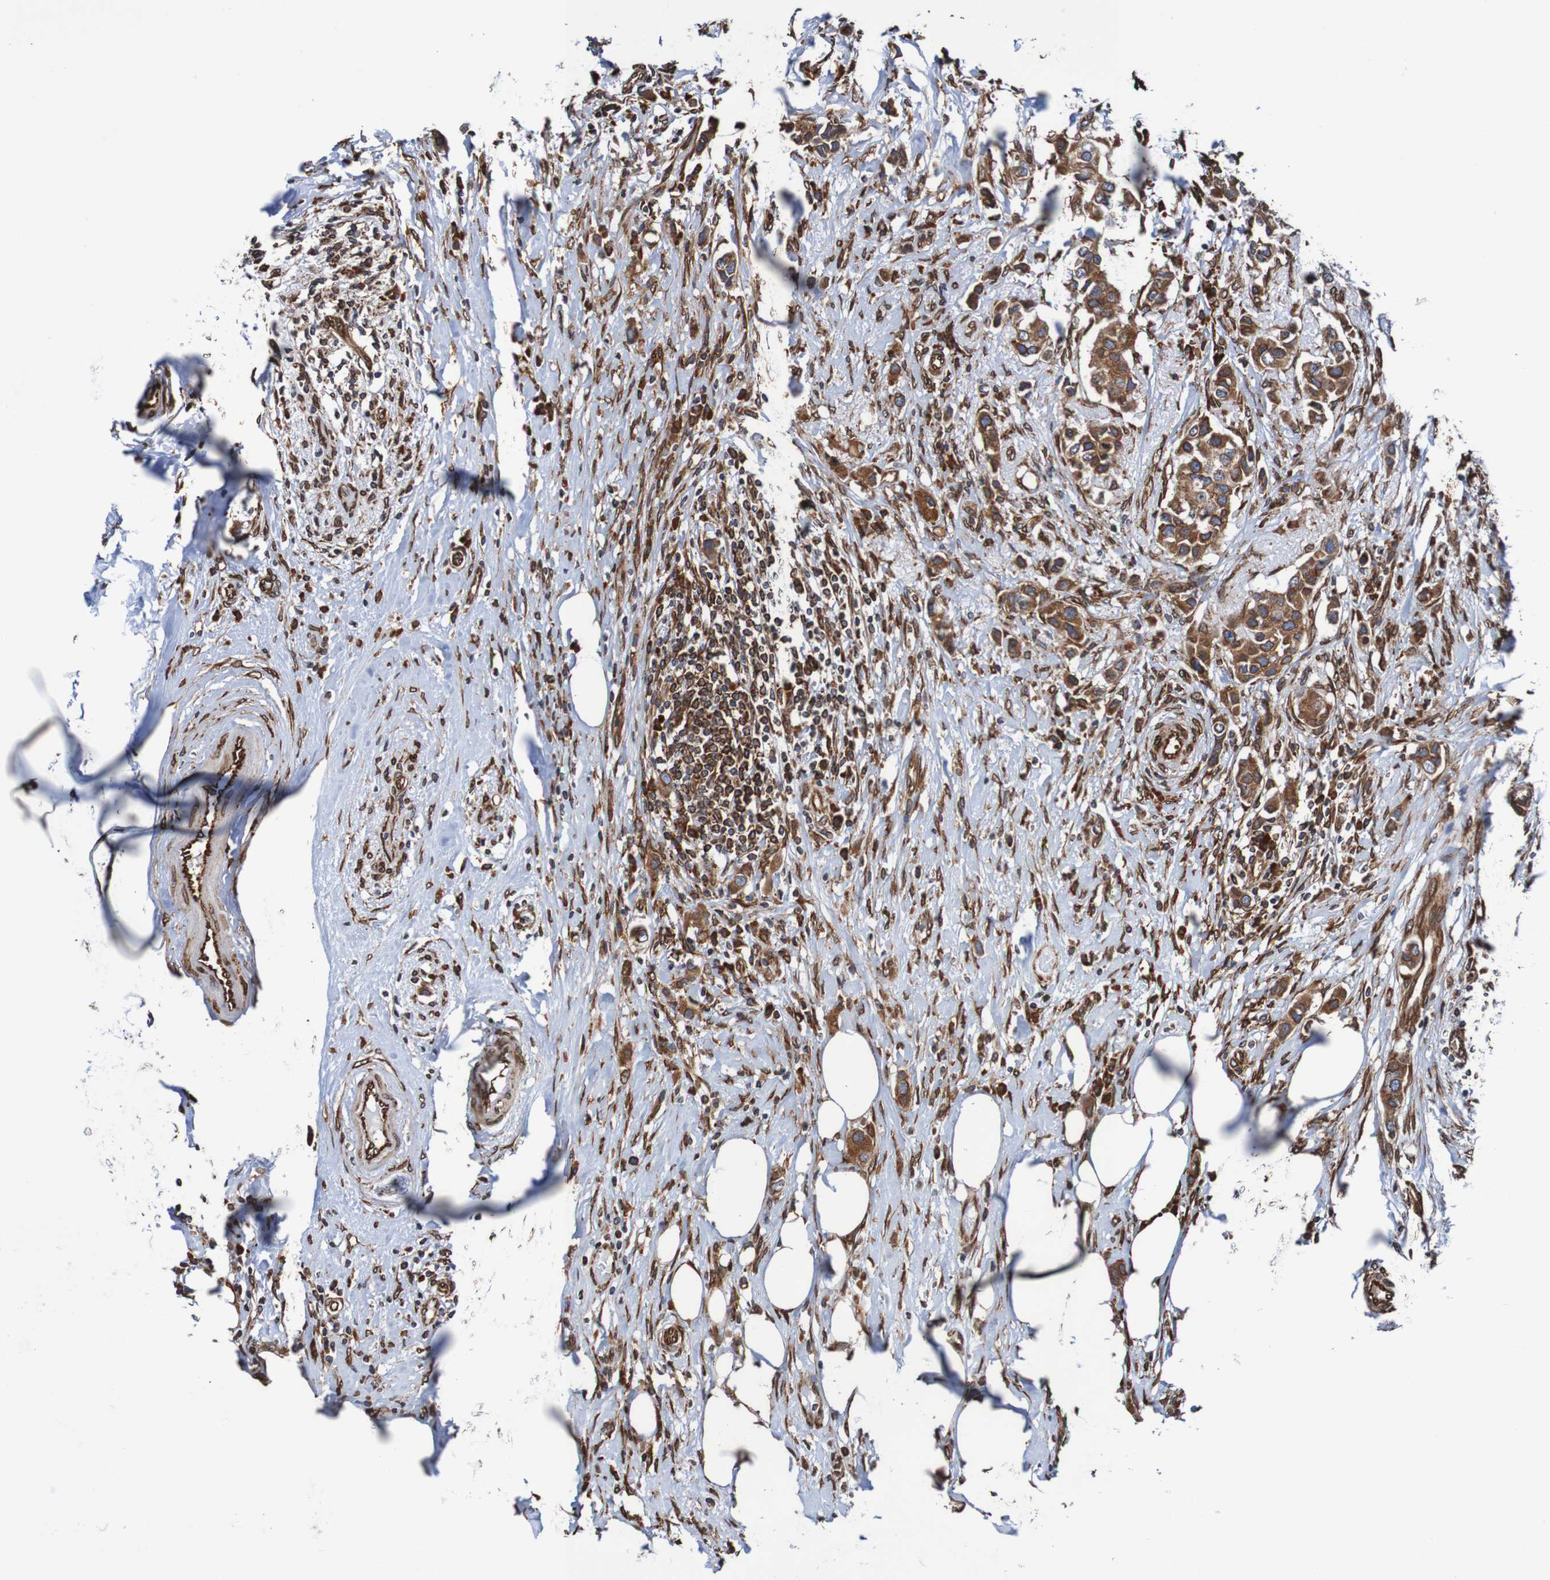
{"staining": {"intensity": "strong", "quantity": ">75%", "location": "cytoplasmic/membranous,nuclear"}, "tissue": "breast cancer", "cell_type": "Tumor cells", "image_type": "cancer", "snomed": [{"axis": "morphology", "description": "Normal tissue, NOS"}, {"axis": "morphology", "description": "Duct carcinoma"}, {"axis": "topography", "description": "Breast"}], "caption": "High-power microscopy captured an immunohistochemistry (IHC) photomicrograph of infiltrating ductal carcinoma (breast), revealing strong cytoplasmic/membranous and nuclear positivity in approximately >75% of tumor cells. (Brightfield microscopy of DAB IHC at high magnification).", "gene": "TMEM109", "patient": {"sex": "female", "age": 50}}